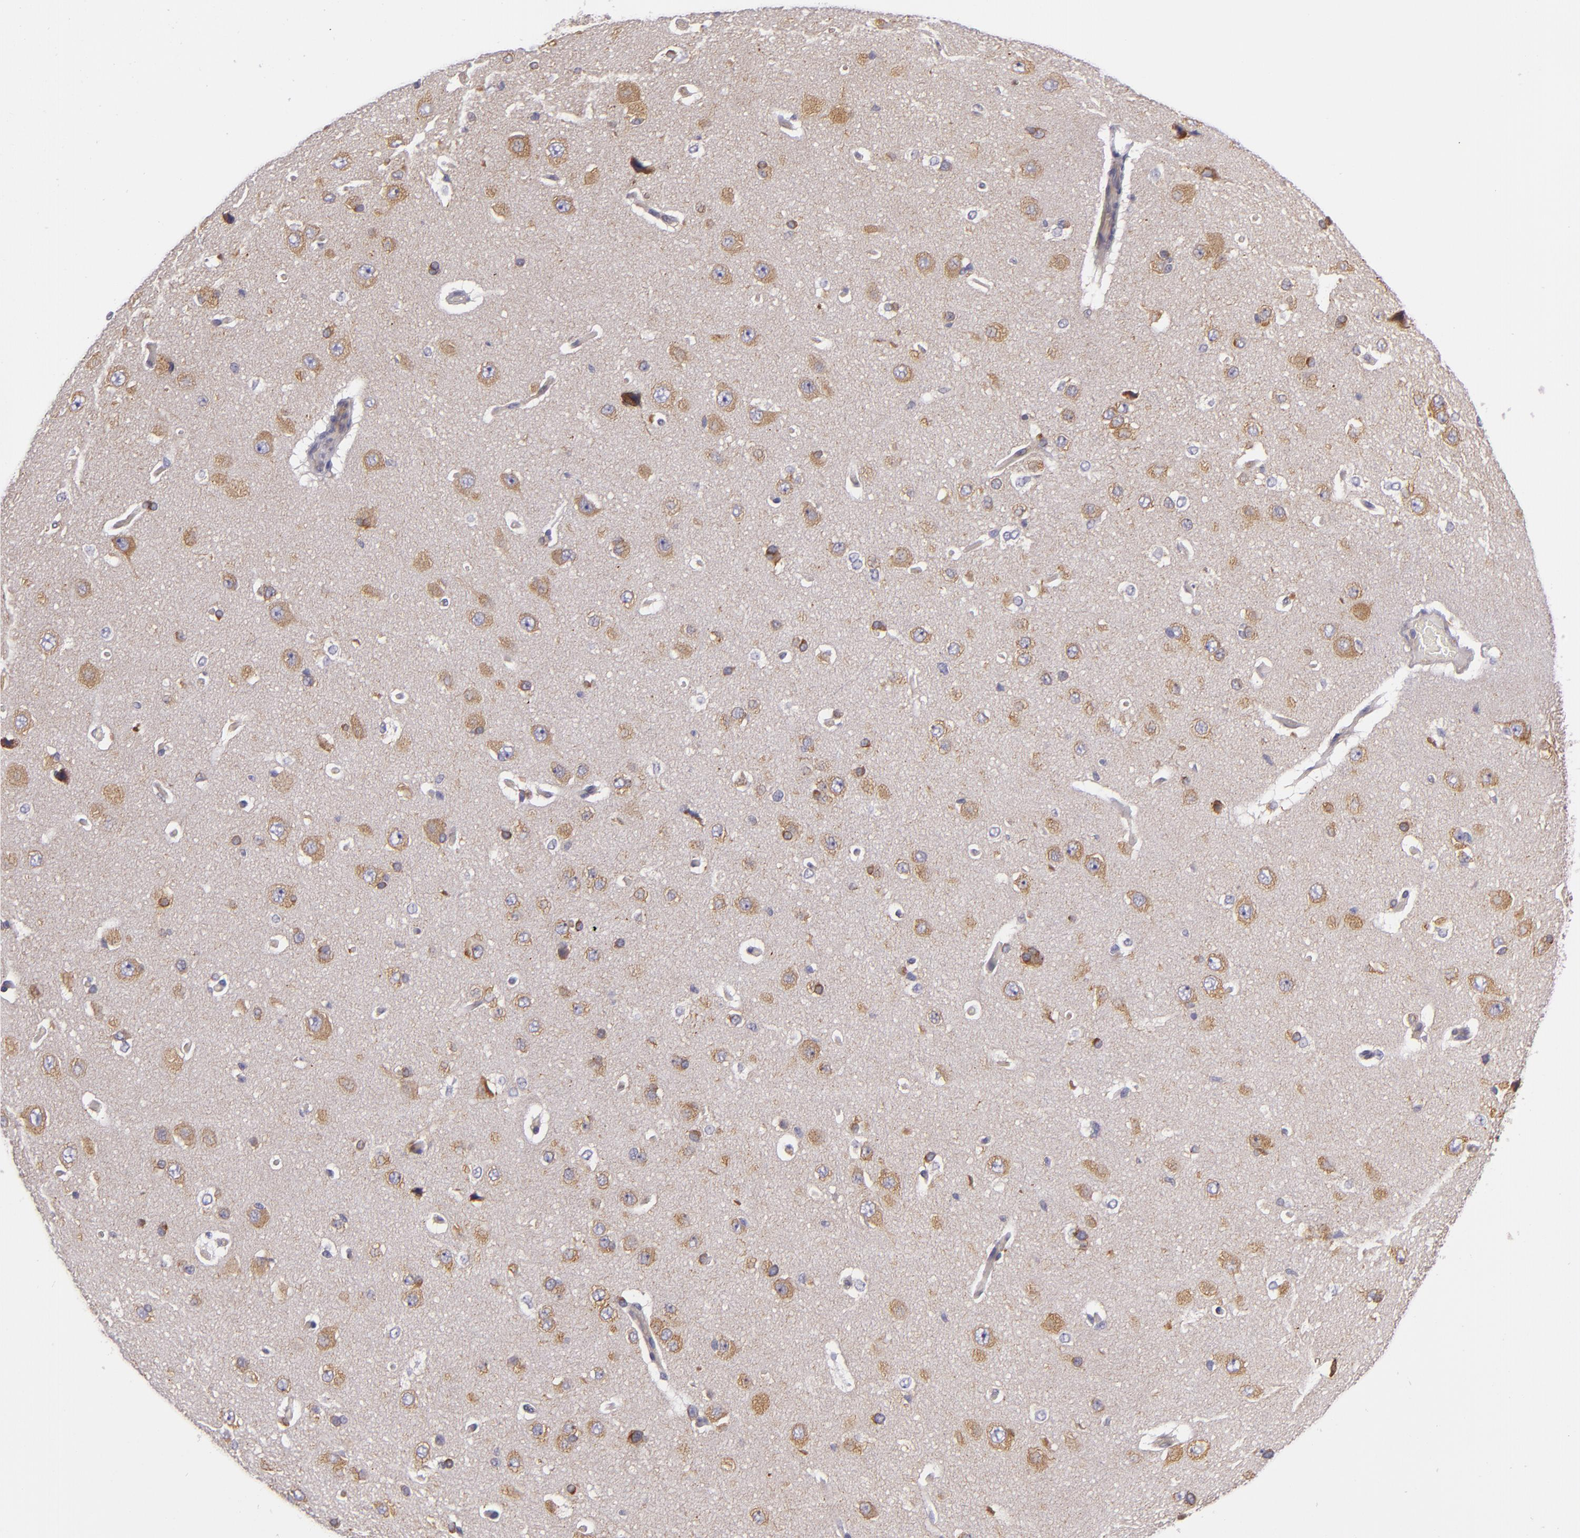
{"staining": {"intensity": "negative", "quantity": "none", "location": "none"}, "tissue": "cerebral cortex", "cell_type": "Endothelial cells", "image_type": "normal", "snomed": [{"axis": "morphology", "description": "Normal tissue, NOS"}, {"axis": "topography", "description": "Cerebral cortex"}], "caption": "High power microscopy micrograph of an immunohistochemistry (IHC) micrograph of normal cerebral cortex, revealing no significant staining in endothelial cells.", "gene": "UPF3B", "patient": {"sex": "female", "age": 45}}